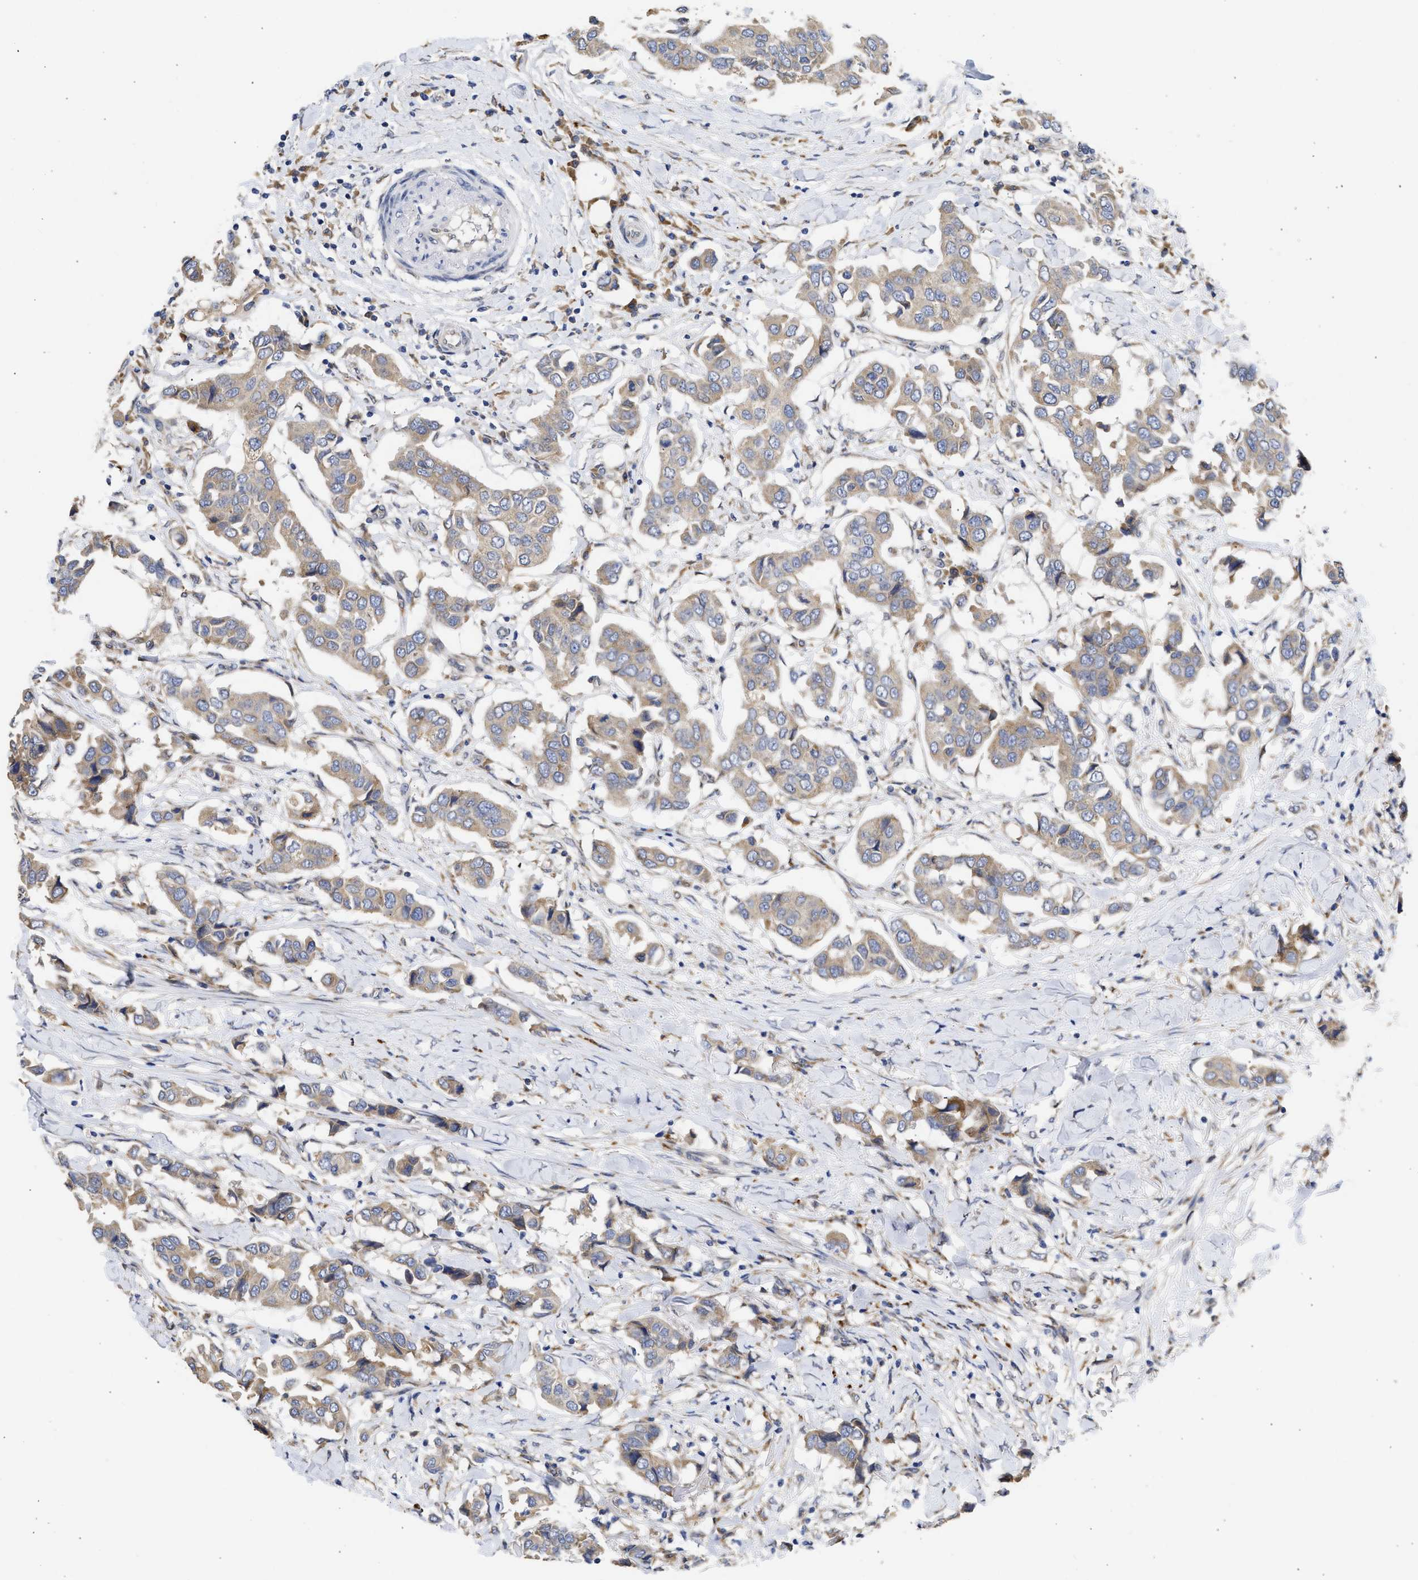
{"staining": {"intensity": "weak", "quantity": ">75%", "location": "cytoplasmic/membranous"}, "tissue": "breast cancer", "cell_type": "Tumor cells", "image_type": "cancer", "snomed": [{"axis": "morphology", "description": "Duct carcinoma"}, {"axis": "topography", "description": "Breast"}], "caption": "This is an image of immunohistochemistry staining of breast infiltrating ductal carcinoma, which shows weak expression in the cytoplasmic/membranous of tumor cells.", "gene": "TMED1", "patient": {"sex": "female", "age": 80}}